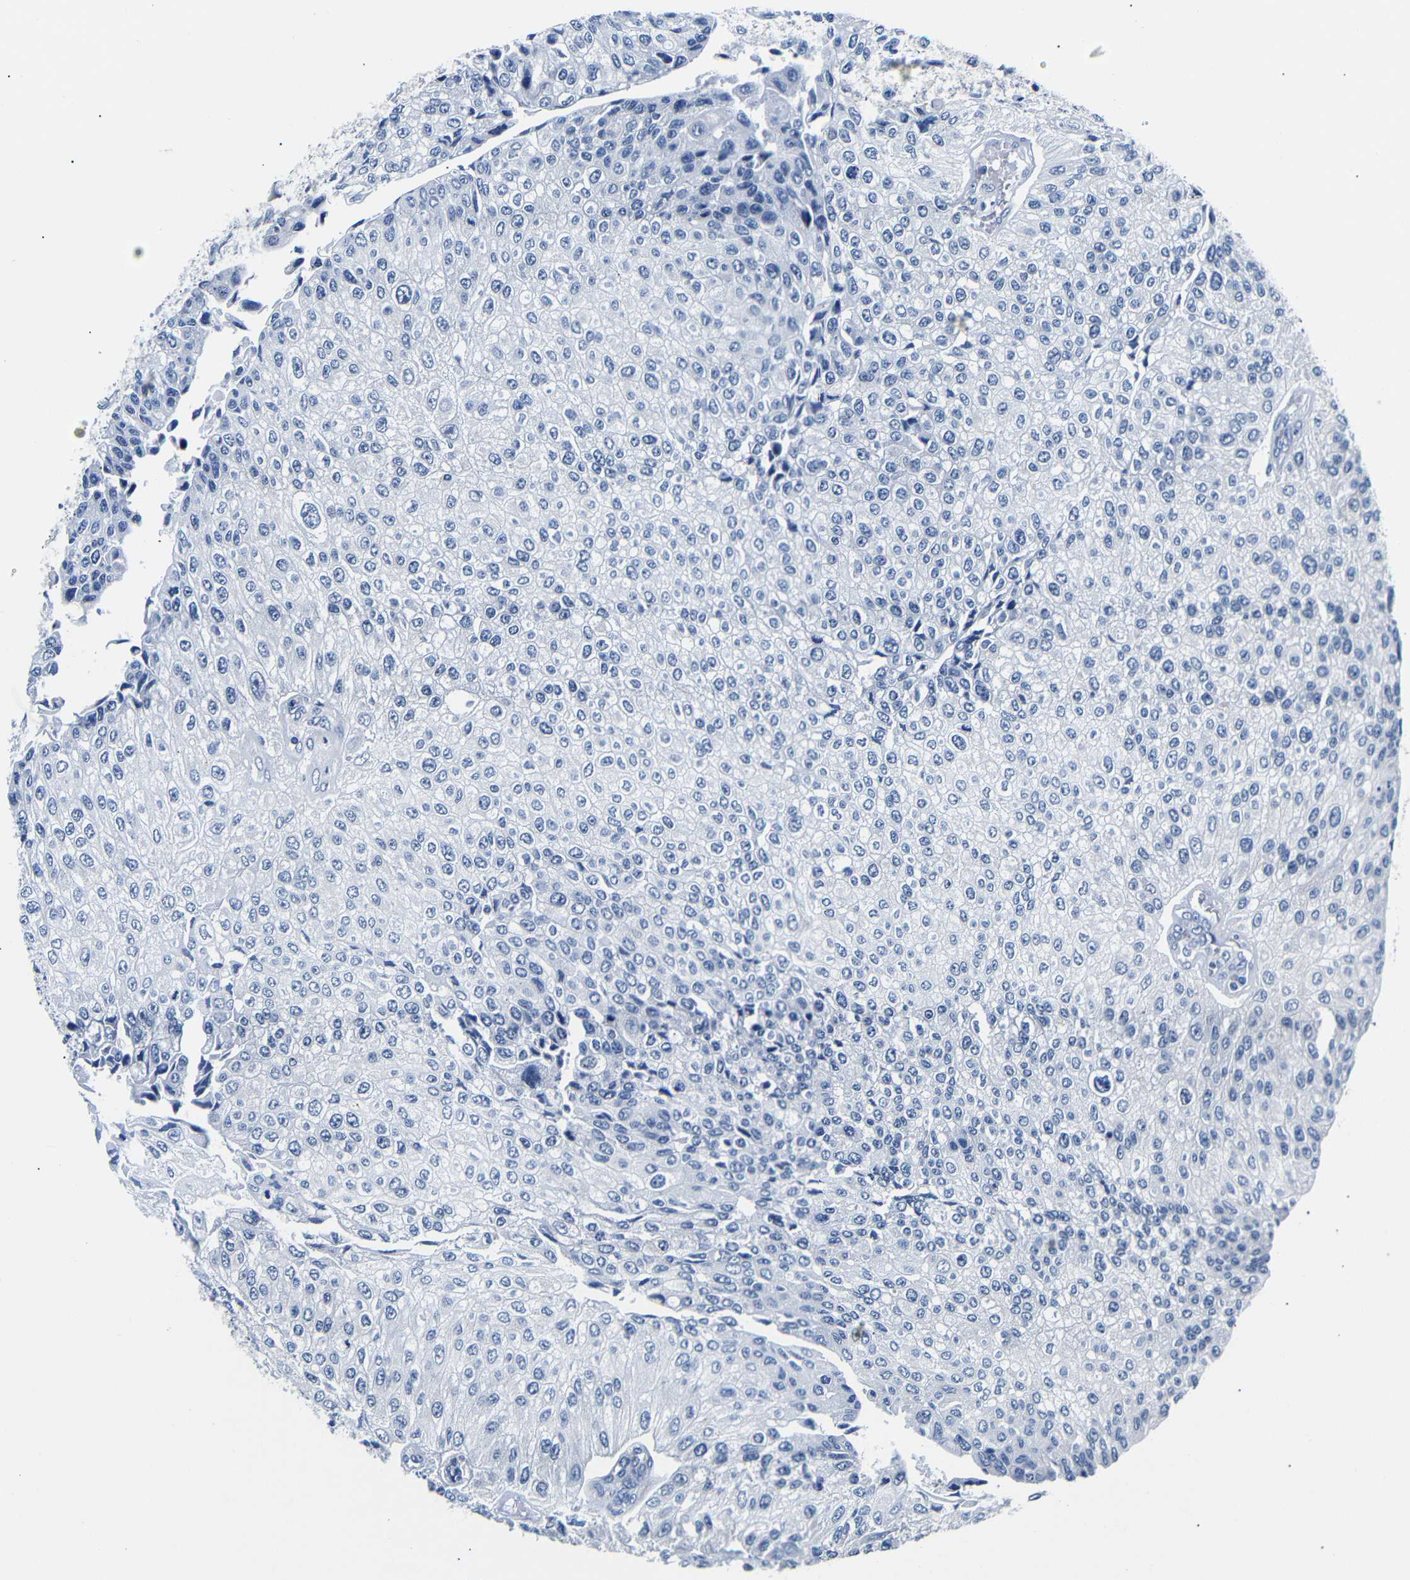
{"staining": {"intensity": "negative", "quantity": "none", "location": "none"}, "tissue": "urothelial cancer", "cell_type": "Tumor cells", "image_type": "cancer", "snomed": [{"axis": "morphology", "description": "Urothelial carcinoma, High grade"}, {"axis": "topography", "description": "Kidney"}, {"axis": "topography", "description": "Urinary bladder"}], "caption": "This is an immunohistochemistry photomicrograph of urothelial cancer. There is no expression in tumor cells.", "gene": "GAP43", "patient": {"sex": "male", "age": 77}}